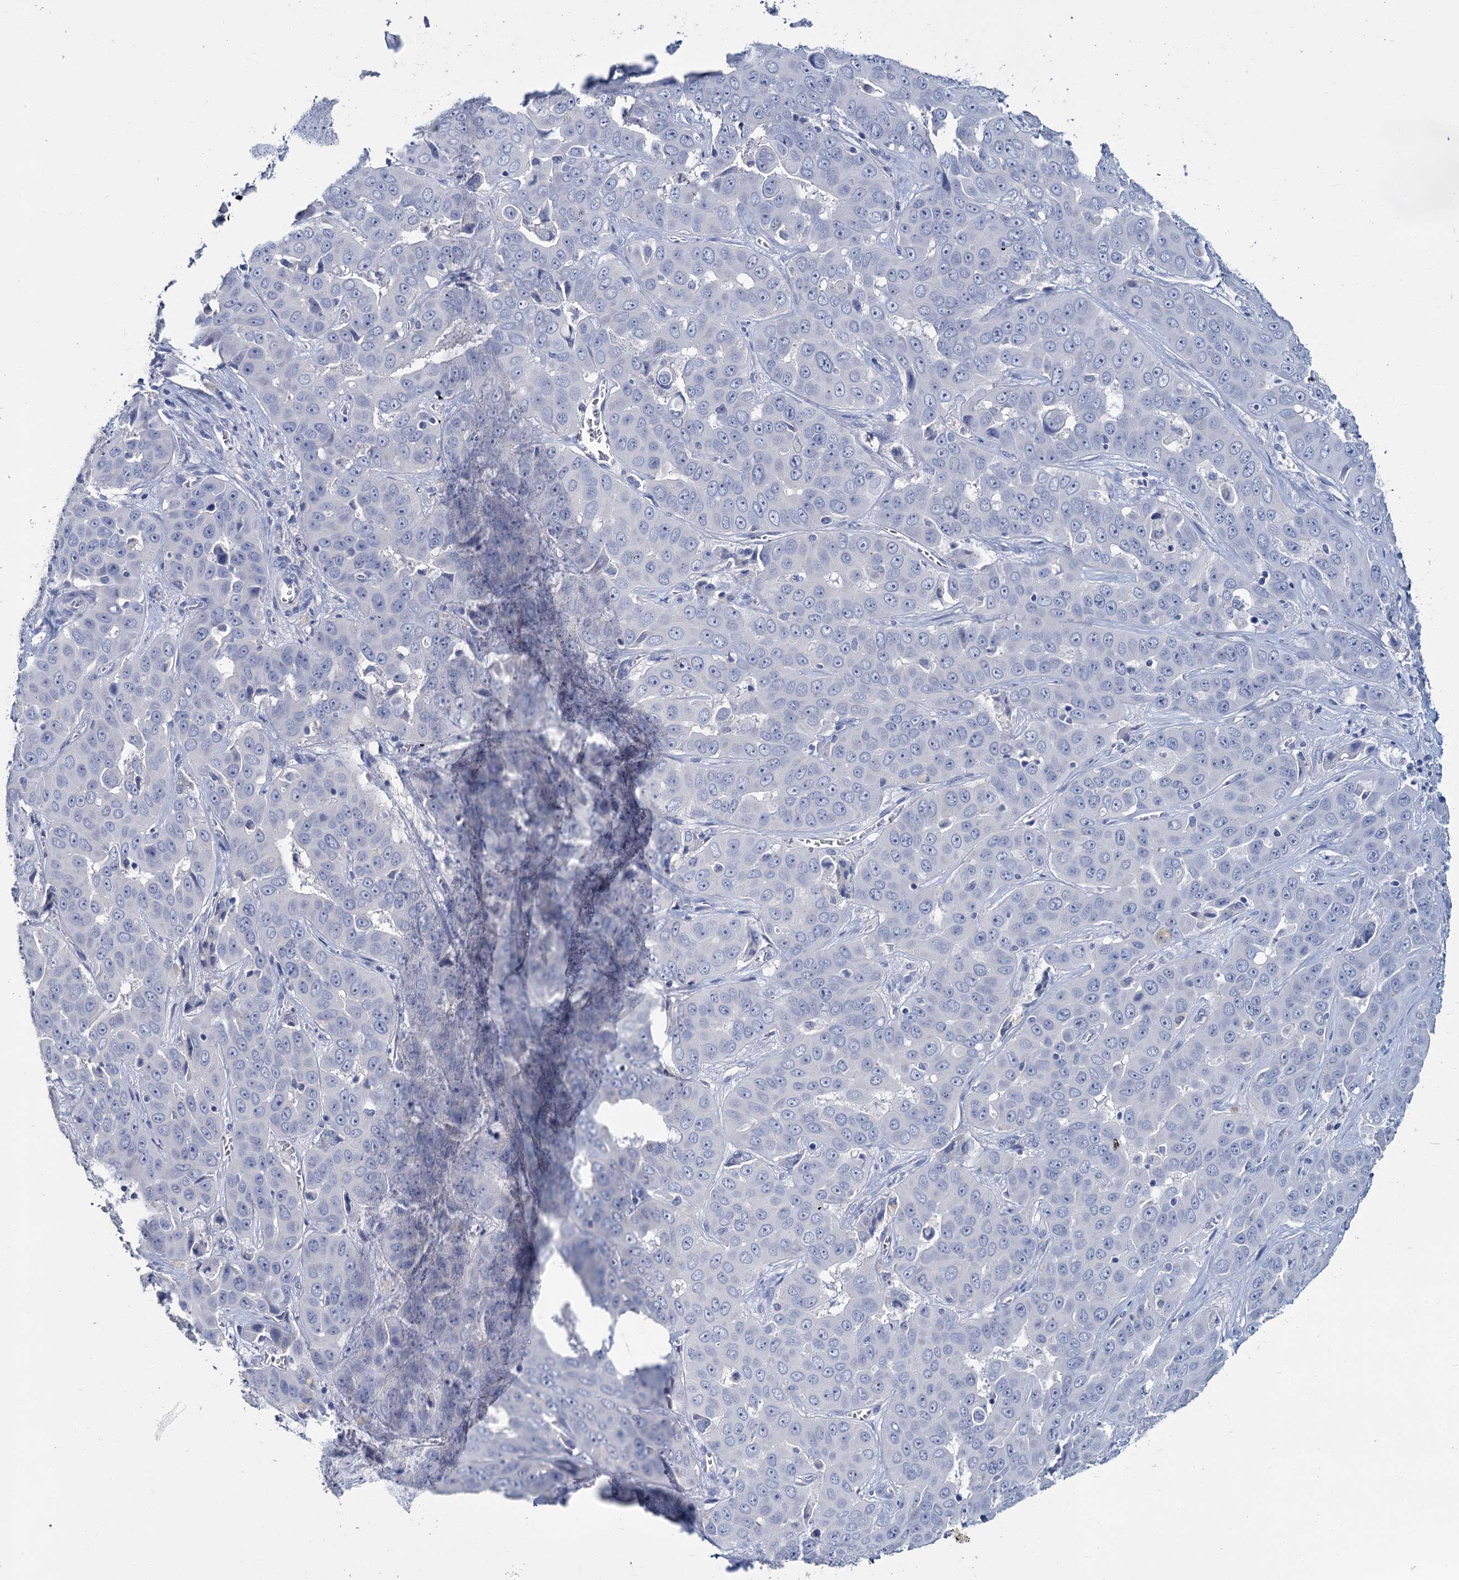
{"staining": {"intensity": "negative", "quantity": "none", "location": "none"}, "tissue": "liver cancer", "cell_type": "Tumor cells", "image_type": "cancer", "snomed": [{"axis": "morphology", "description": "Cholangiocarcinoma"}, {"axis": "topography", "description": "Liver"}], "caption": "Tumor cells show no significant protein staining in liver cancer.", "gene": "SNCB", "patient": {"sex": "female", "age": 52}}